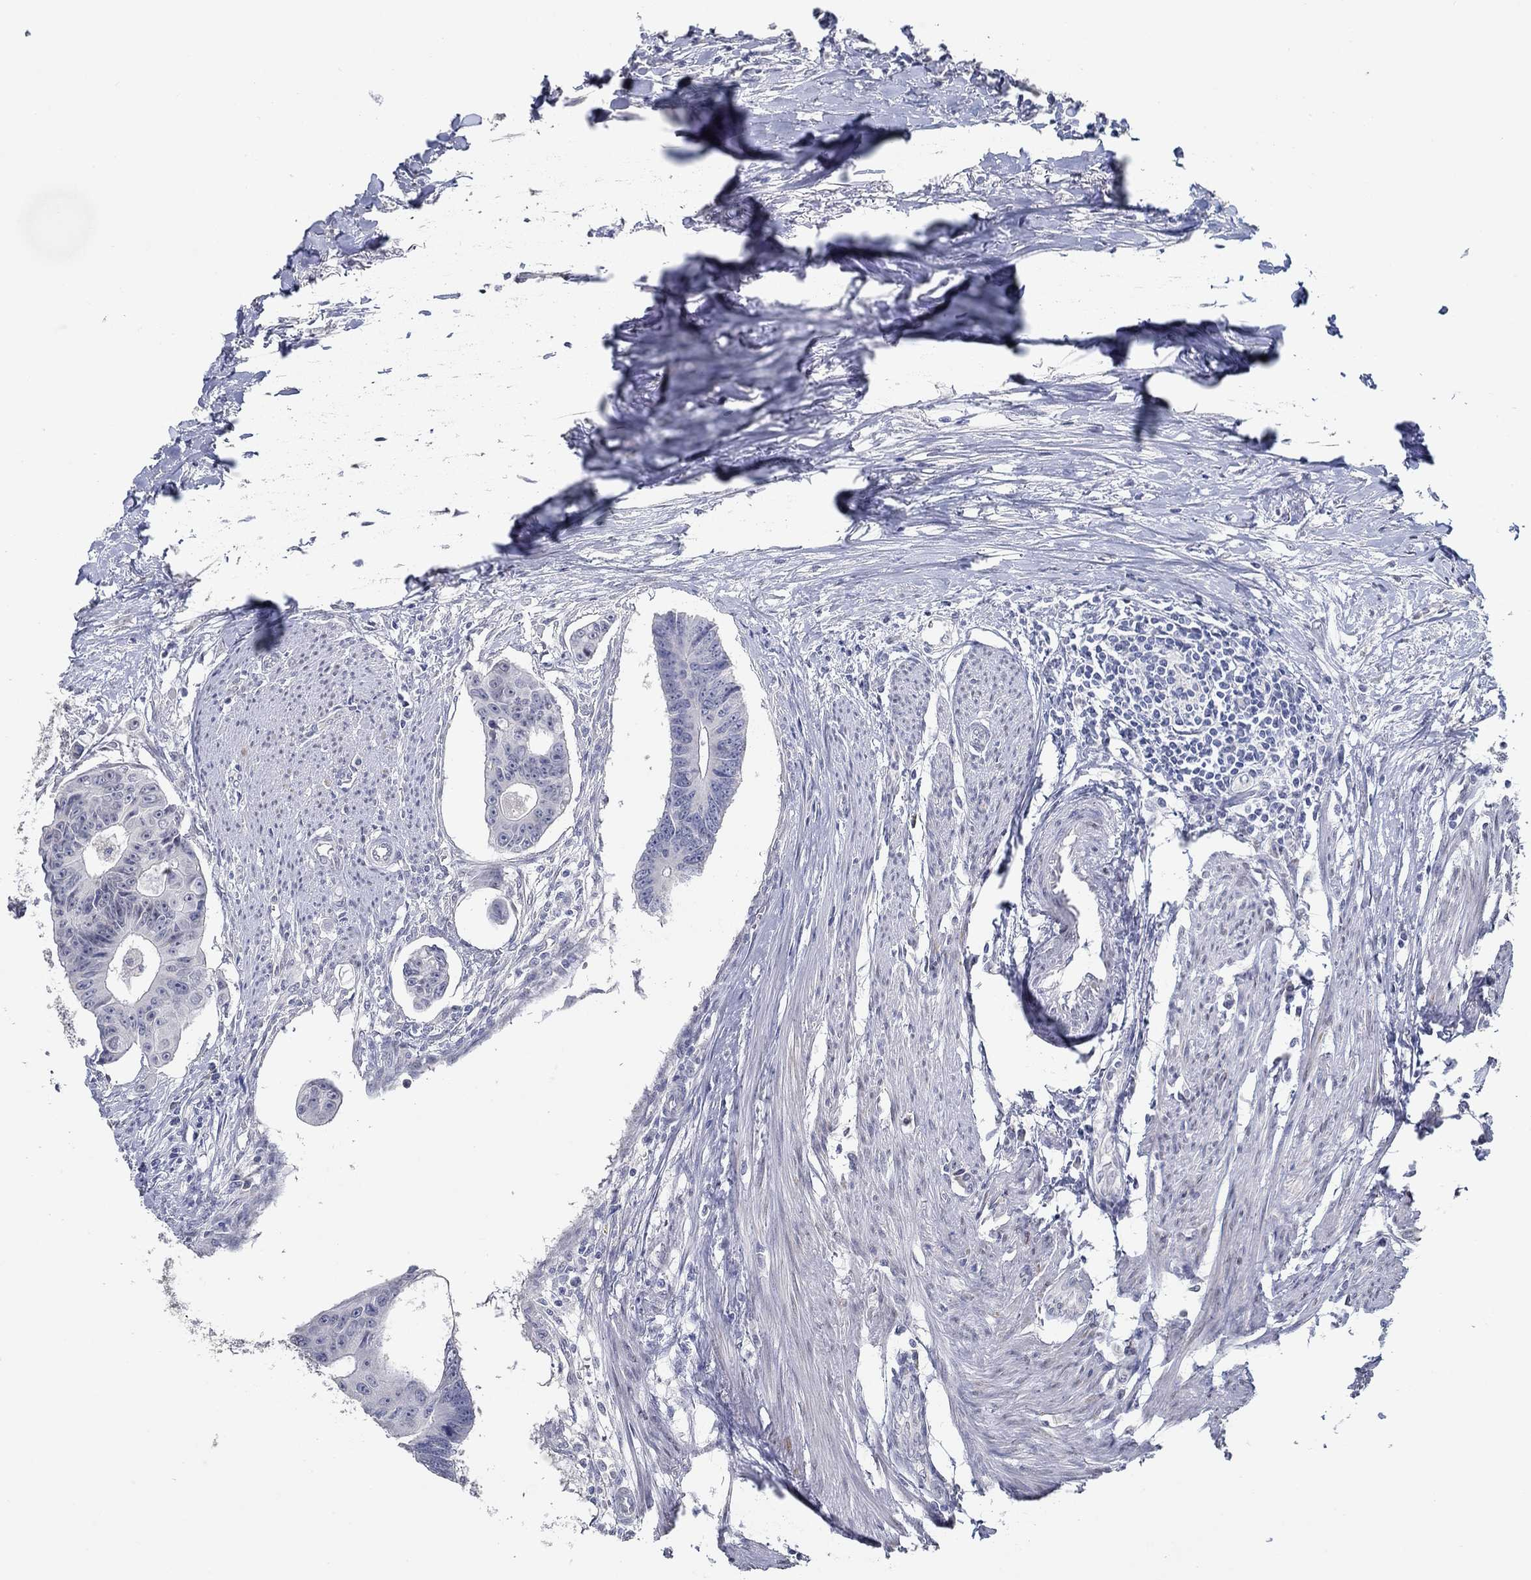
{"staining": {"intensity": "negative", "quantity": "none", "location": "none"}, "tissue": "colorectal cancer", "cell_type": "Tumor cells", "image_type": "cancer", "snomed": [{"axis": "morphology", "description": "Adenocarcinoma, NOS"}, {"axis": "topography", "description": "Colon"}], "caption": "Tumor cells show no significant protein staining in colorectal cancer.", "gene": "NUP155", "patient": {"sex": "male", "age": 70}}